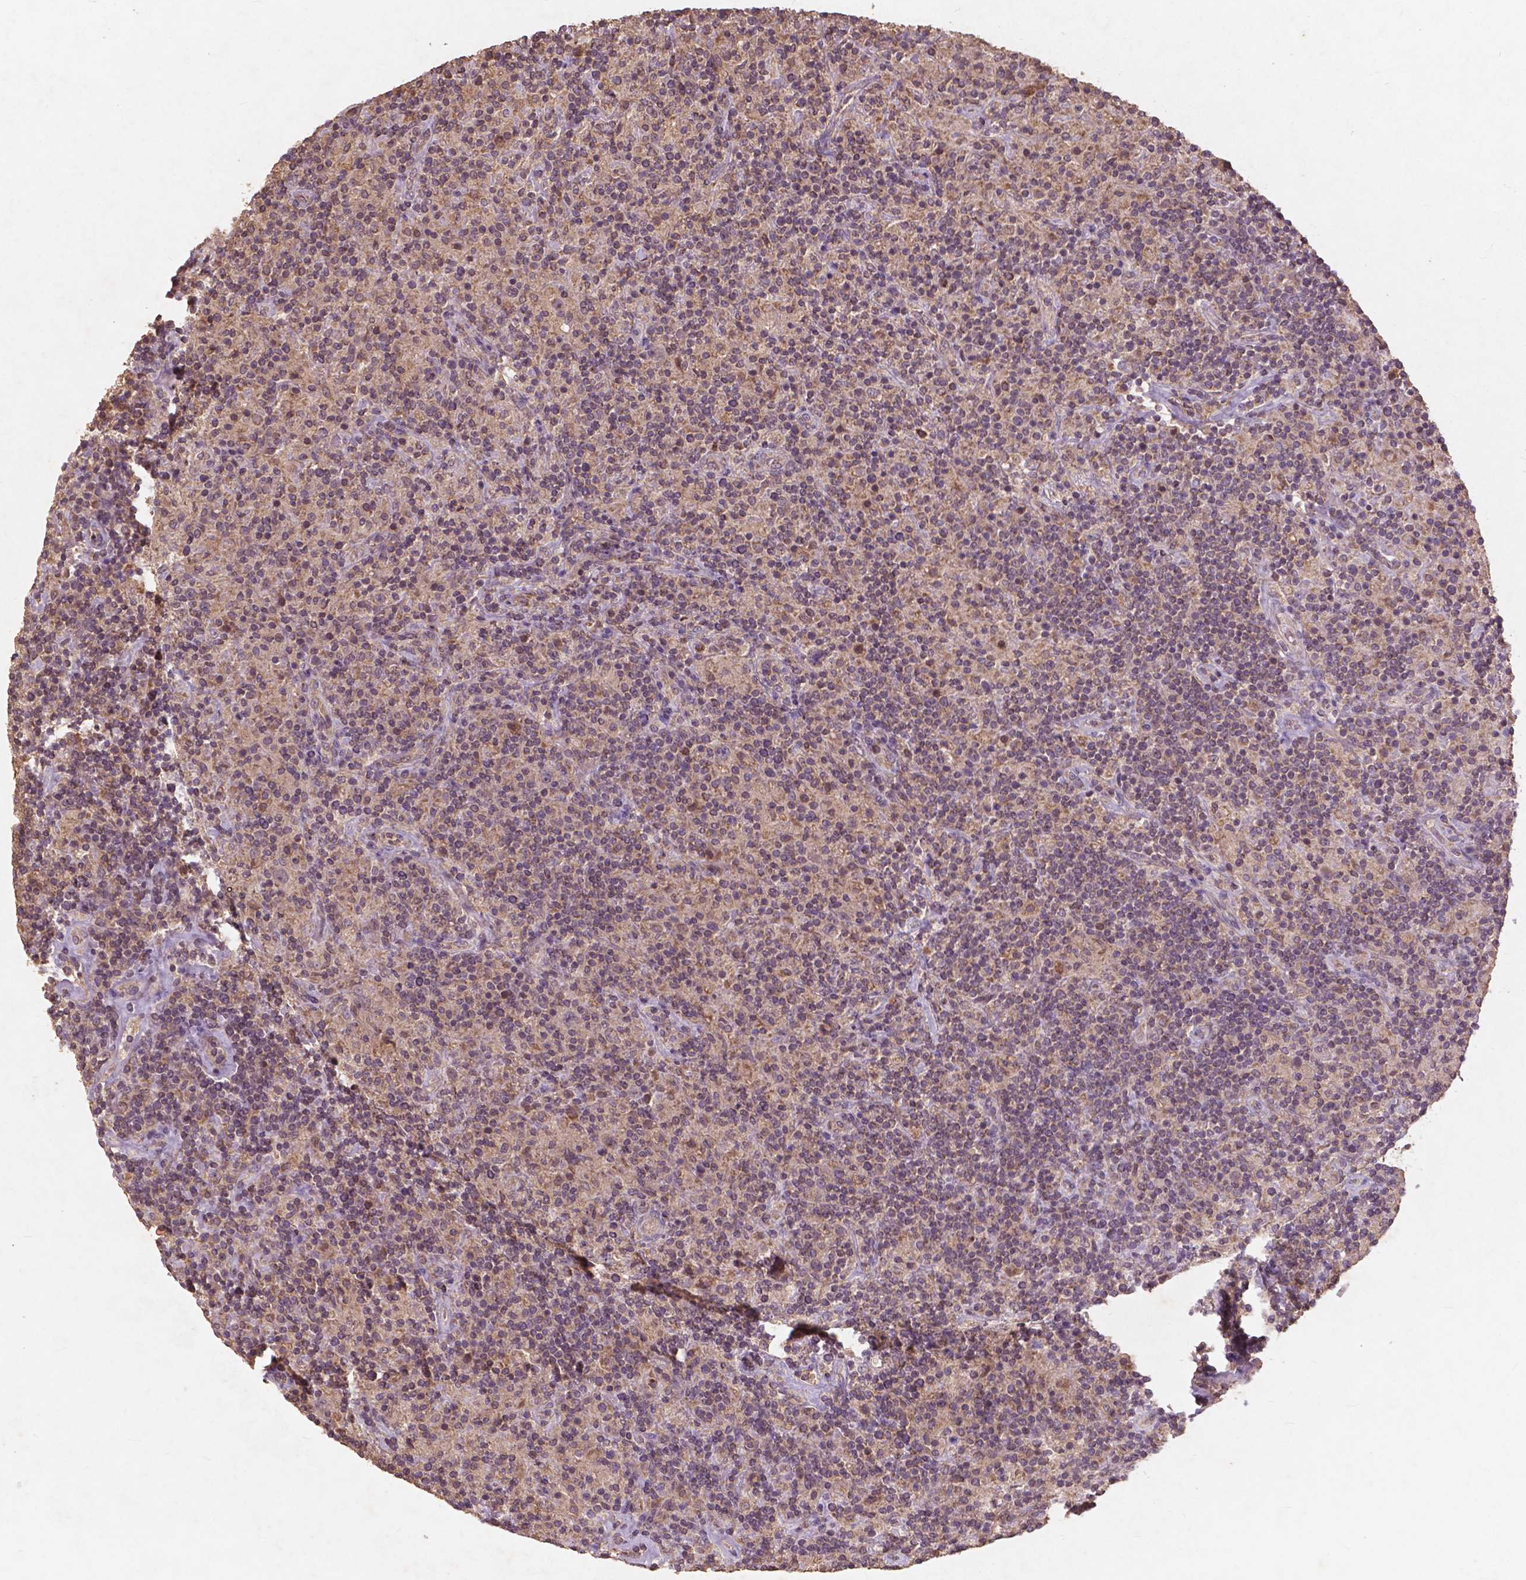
{"staining": {"intensity": "weak", "quantity": ">75%", "location": "cytoplasmic/membranous"}, "tissue": "lymphoma", "cell_type": "Tumor cells", "image_type": "cancer", "snomed": [{"axis": "morphology", "description": "Hodgkin's disease, NOS"}, {"axis": "topography", "description": "Lymph node"}], "caption": "Human lymphoma stained with a brown dye demonstrates weak cytoplasmic/membranous positive staining in approximately >75% of tumor cells.", "gene": "ST6GALNAC5", "patient": {"sex": "male", "age": 70}}